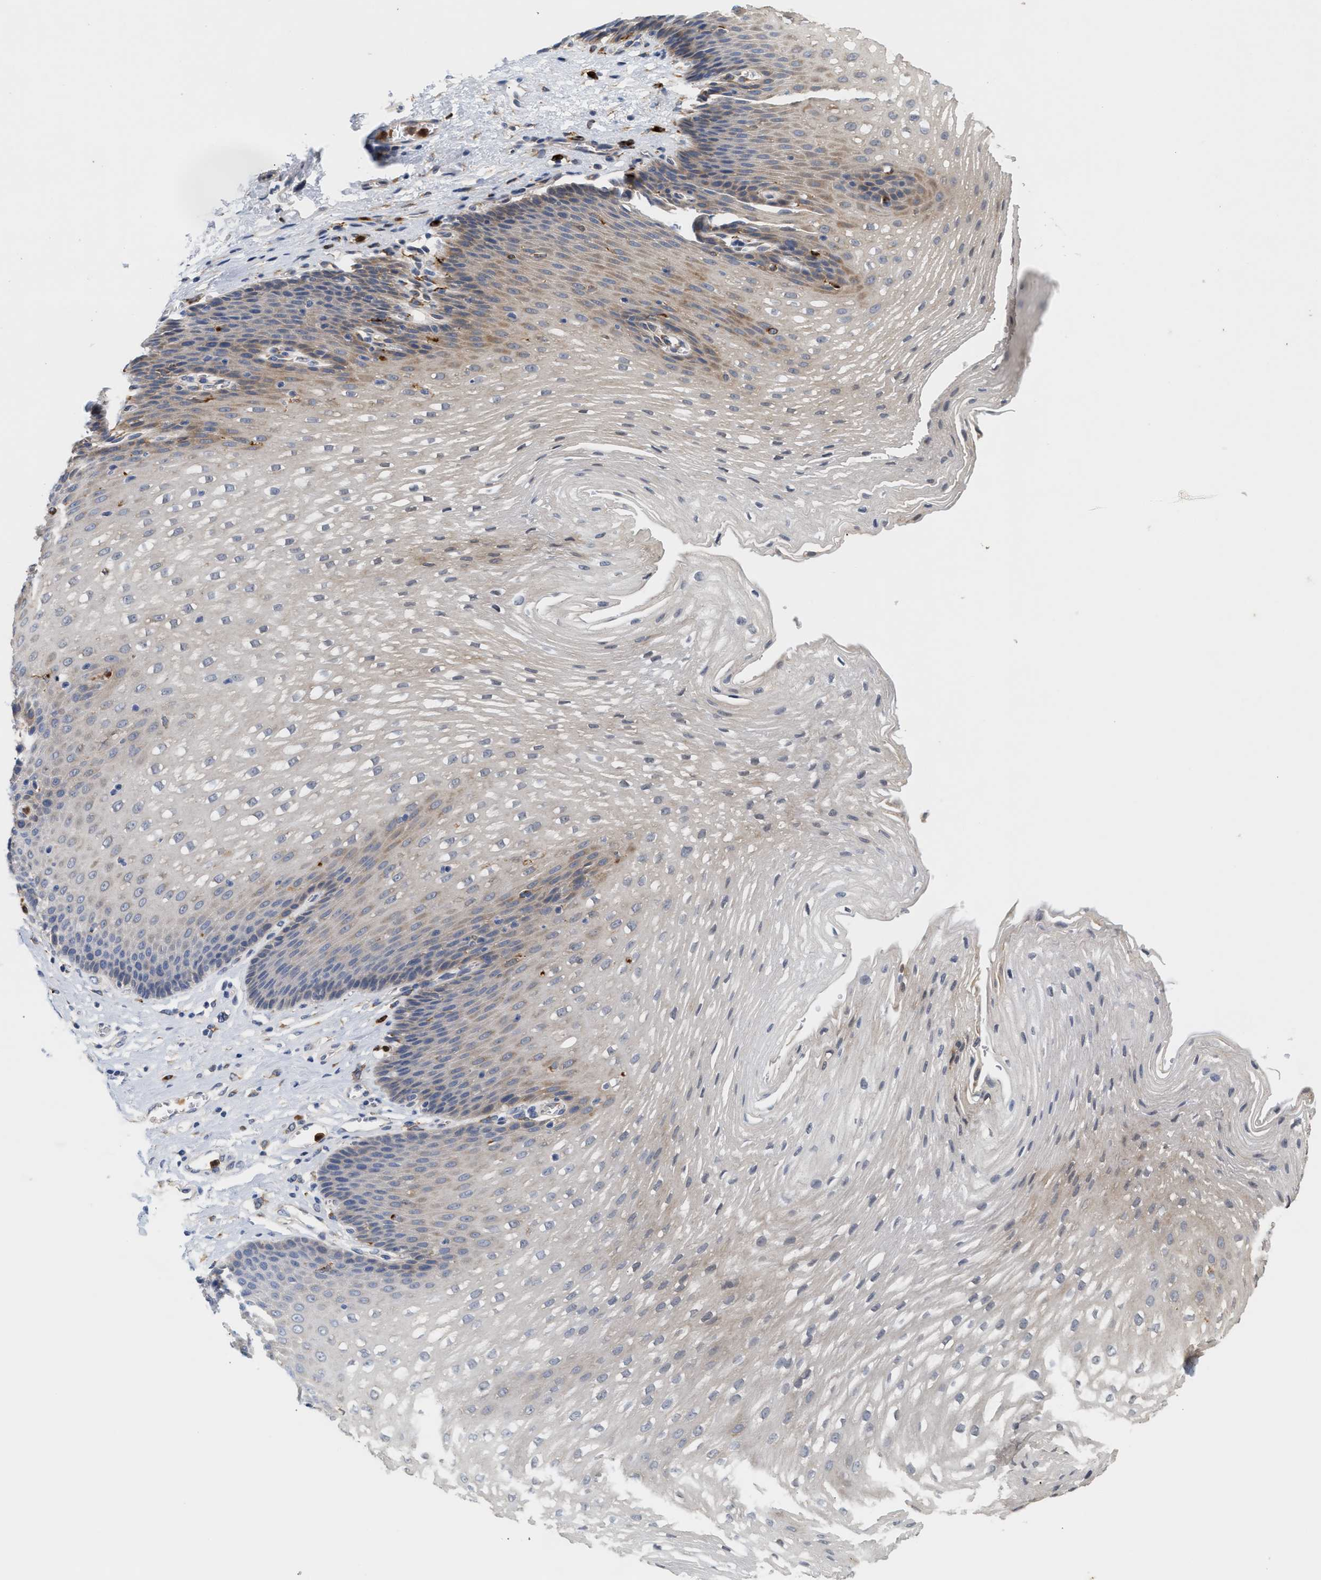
{"staining": {"intensity": "moderate", "quantity": "<25%", "location": "cytoplasmic/membranous"}, "tissue": "esophagus", "cell_type": "Squamous epithelial cells", "image_type": "normal", "snomed": [{"axis": "morphology", "description": "Normal tissue, NOS"}, {"axis": "topography", "description": "Esophagus"}], "caption": "Immunohistochemistry (IHC) photomicrograph of benign esophagus stained for a protein (brown), which displays low levels of moderate cytoplasmic/membranous positivity in approximately <25% of squamous epithelial cells.", "gene": "PLCD1", "patient": {"sex": "male", "age": 48}}